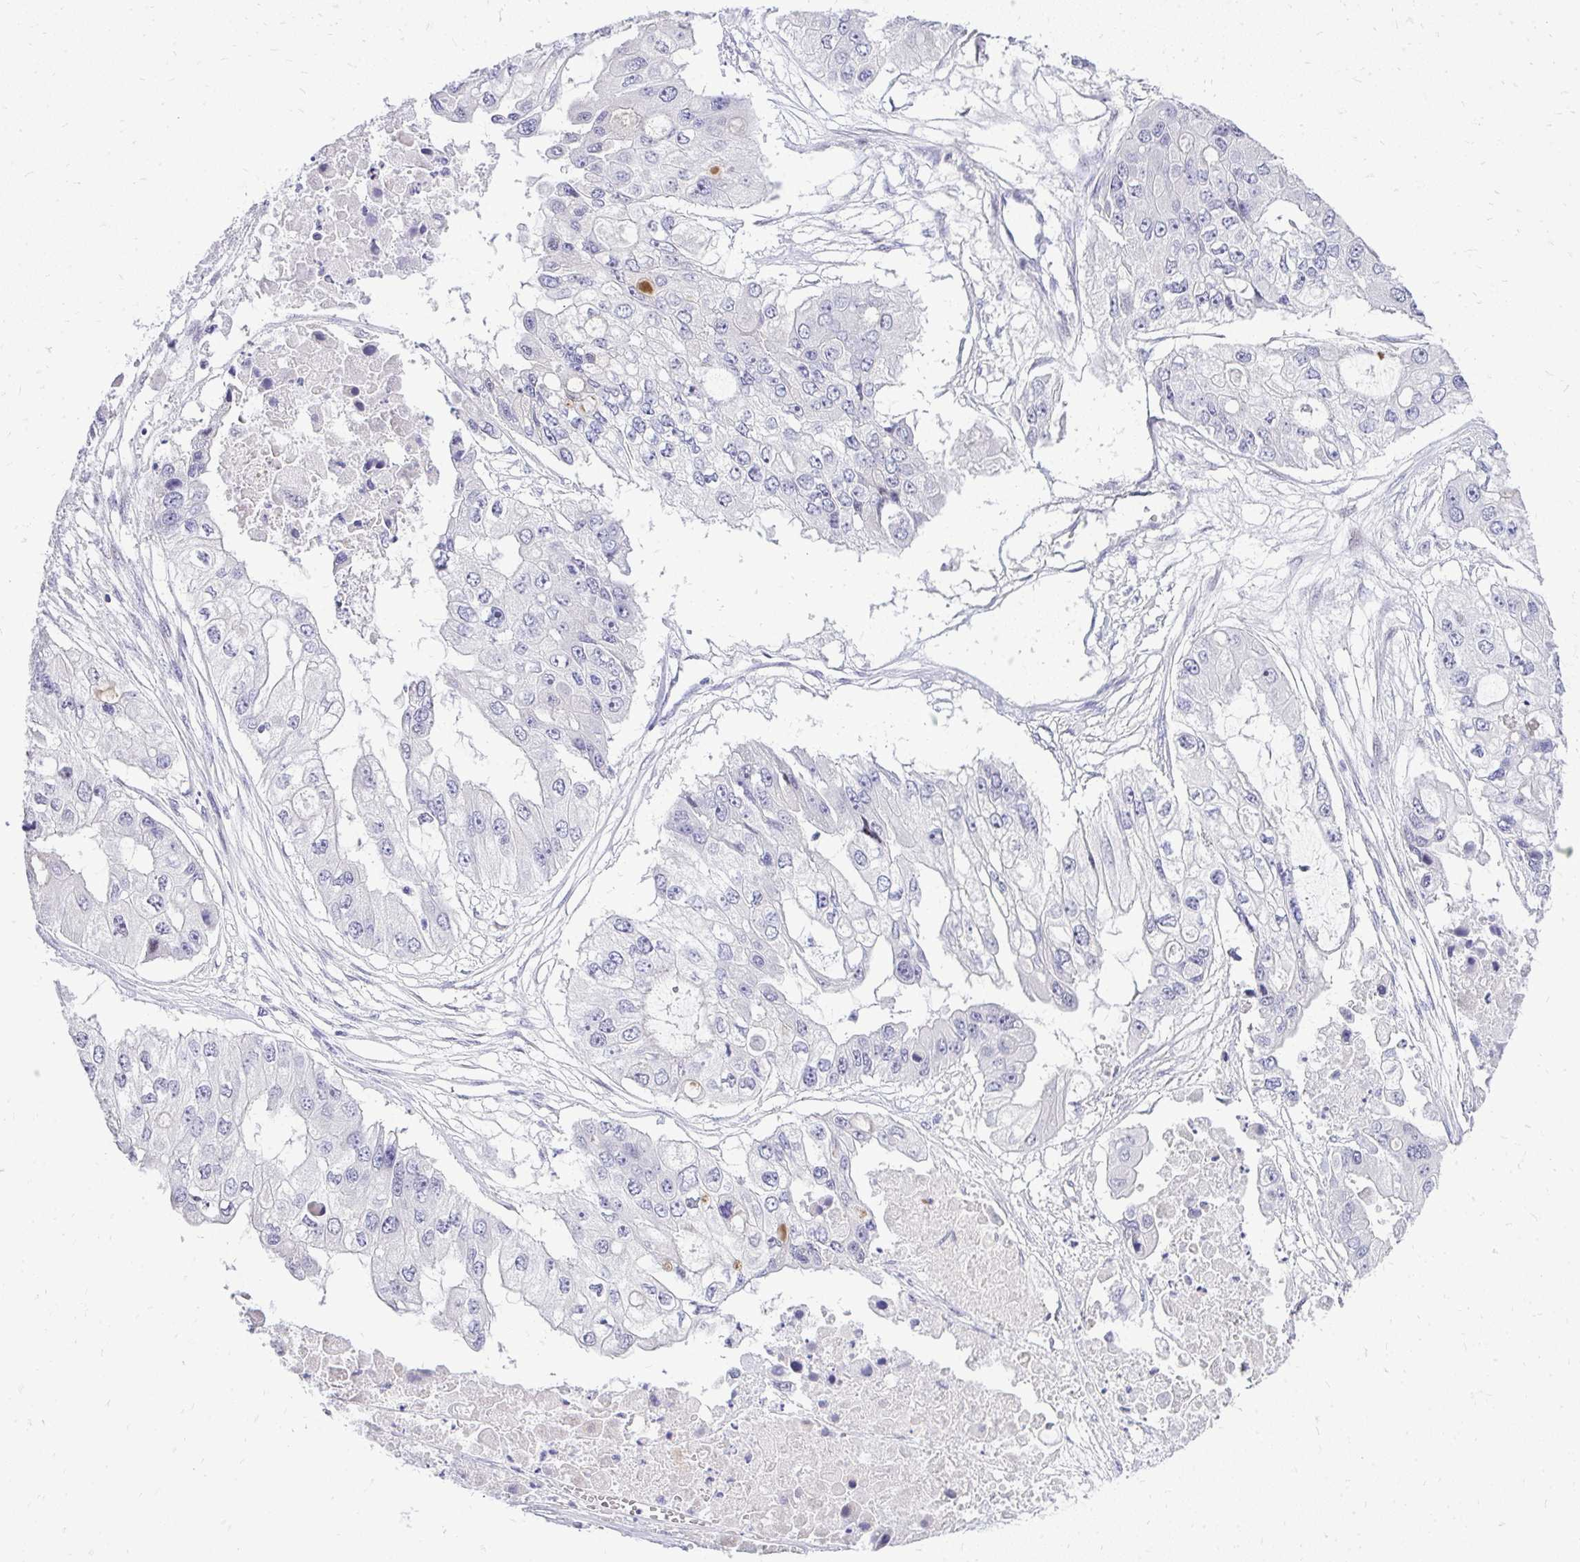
{"staining": {"intensity": "negative", "quantity": "none", "location": "none"}, "tissue": "ovarian cancer", "cell_type": "Tumor cells", "image_type": "cancer", "snomed": [{"axis": "morphology", "description": "Cystadenocarcinoma, serous, NOS"}, {"axis": "topography", "description": "Ovary"}], "caption": "The immunohistochemistry (IHC) micrograph has no significant positivity in tumor cells of ovarian cancer (serous cystadenocarcinoma) tissue.", "gene": "OR8D1", "patient": {"sex": "female", "age": 56}}